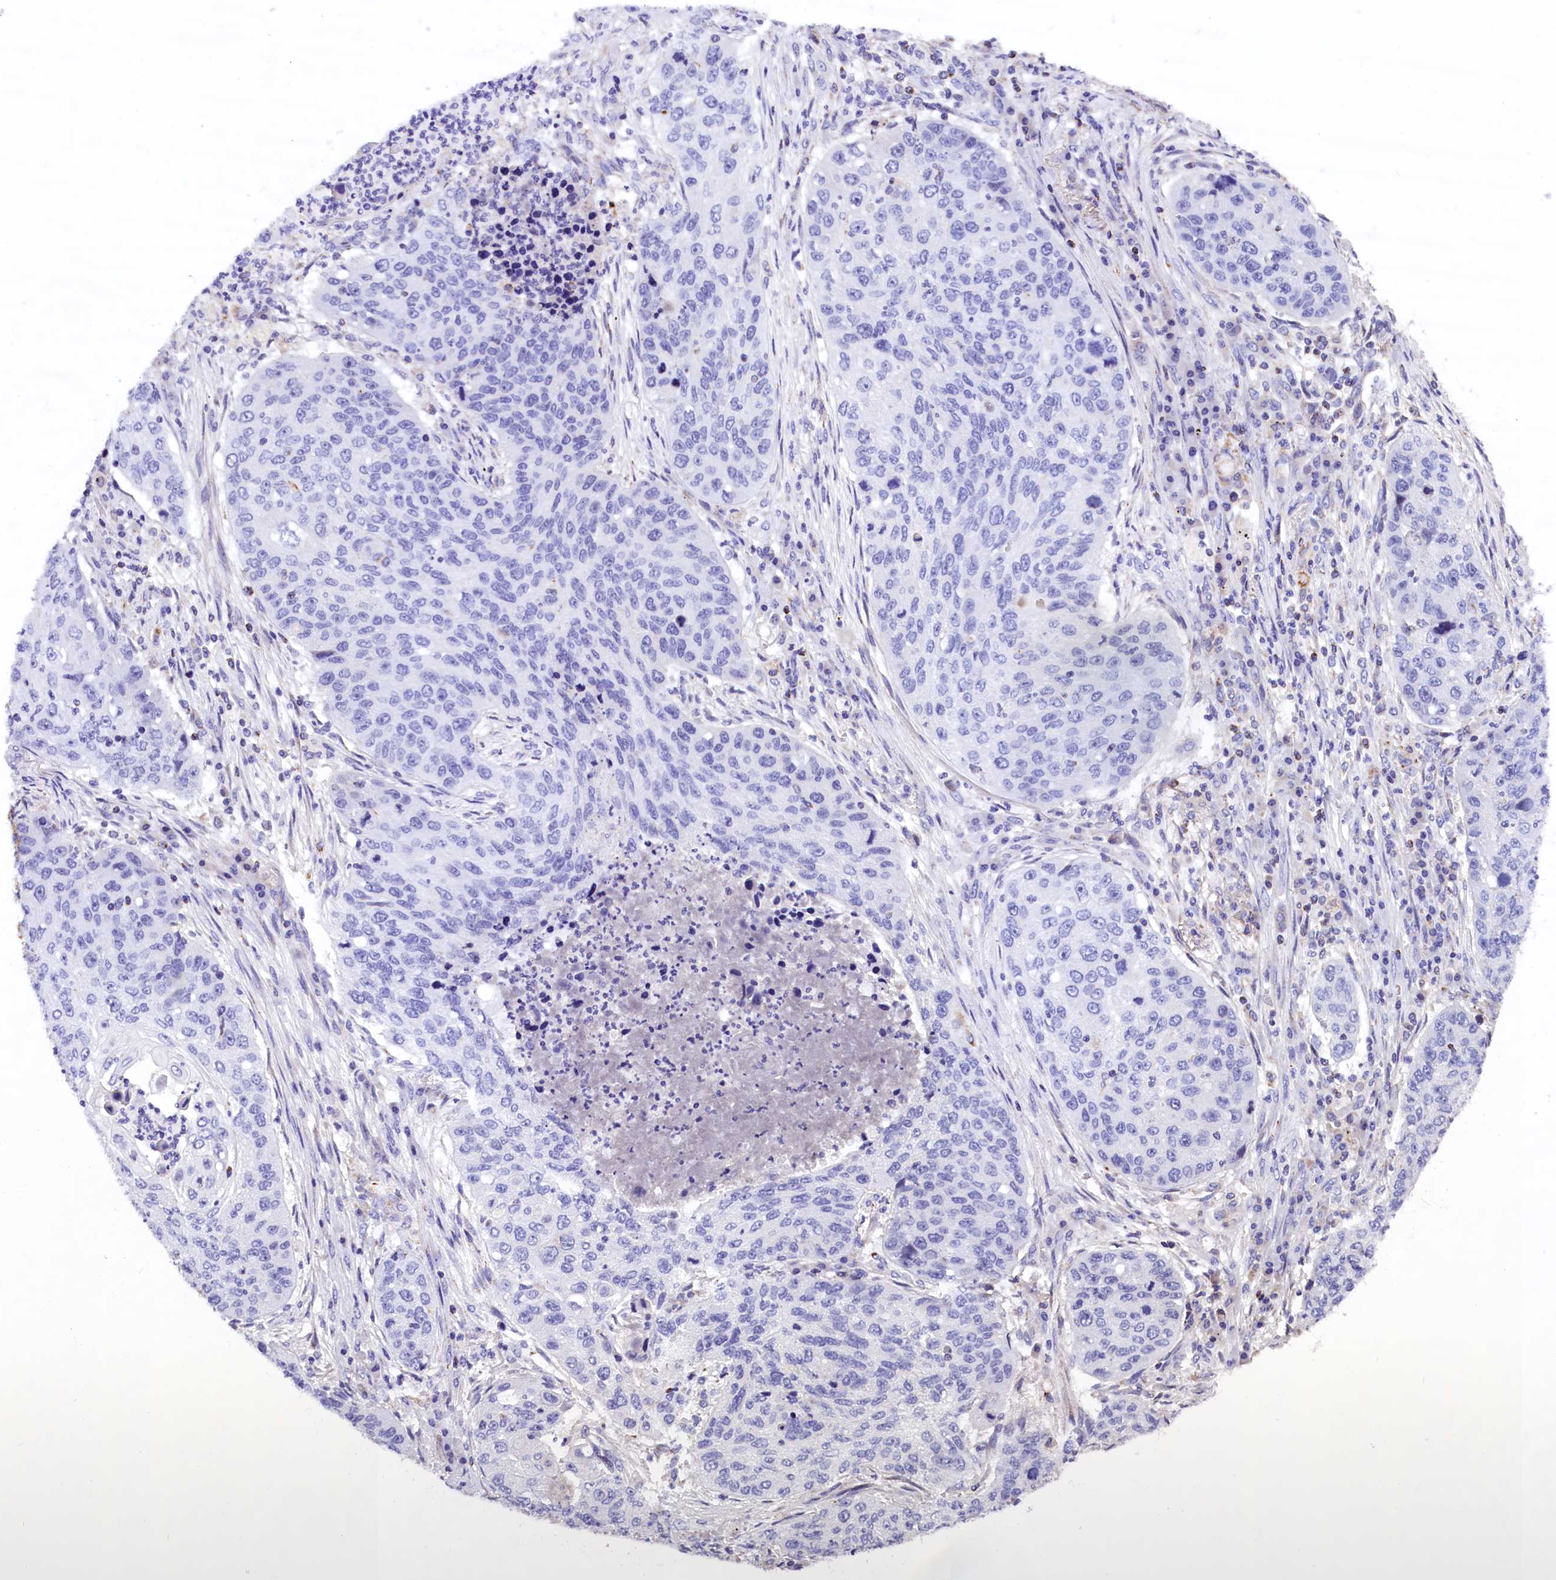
{"staining": {"intensity": "negative", "quantity": "none", "location": "none"}, "tissue": "lung cancer", "cell_type": "Tumor cells", "image_type": "cancer", "snomed": [{"axis": "morphology", "description": "Squamous cell carcinoma, NOS"}, {"axis": "topography", "description": "Lung"}], "caption": "Micrograph shows no protein expression in tumor cells of squamous cell carcinoma (lung) tissue.", "gene": "ABAT", "patient": {"sex": "female", "age": 63}}